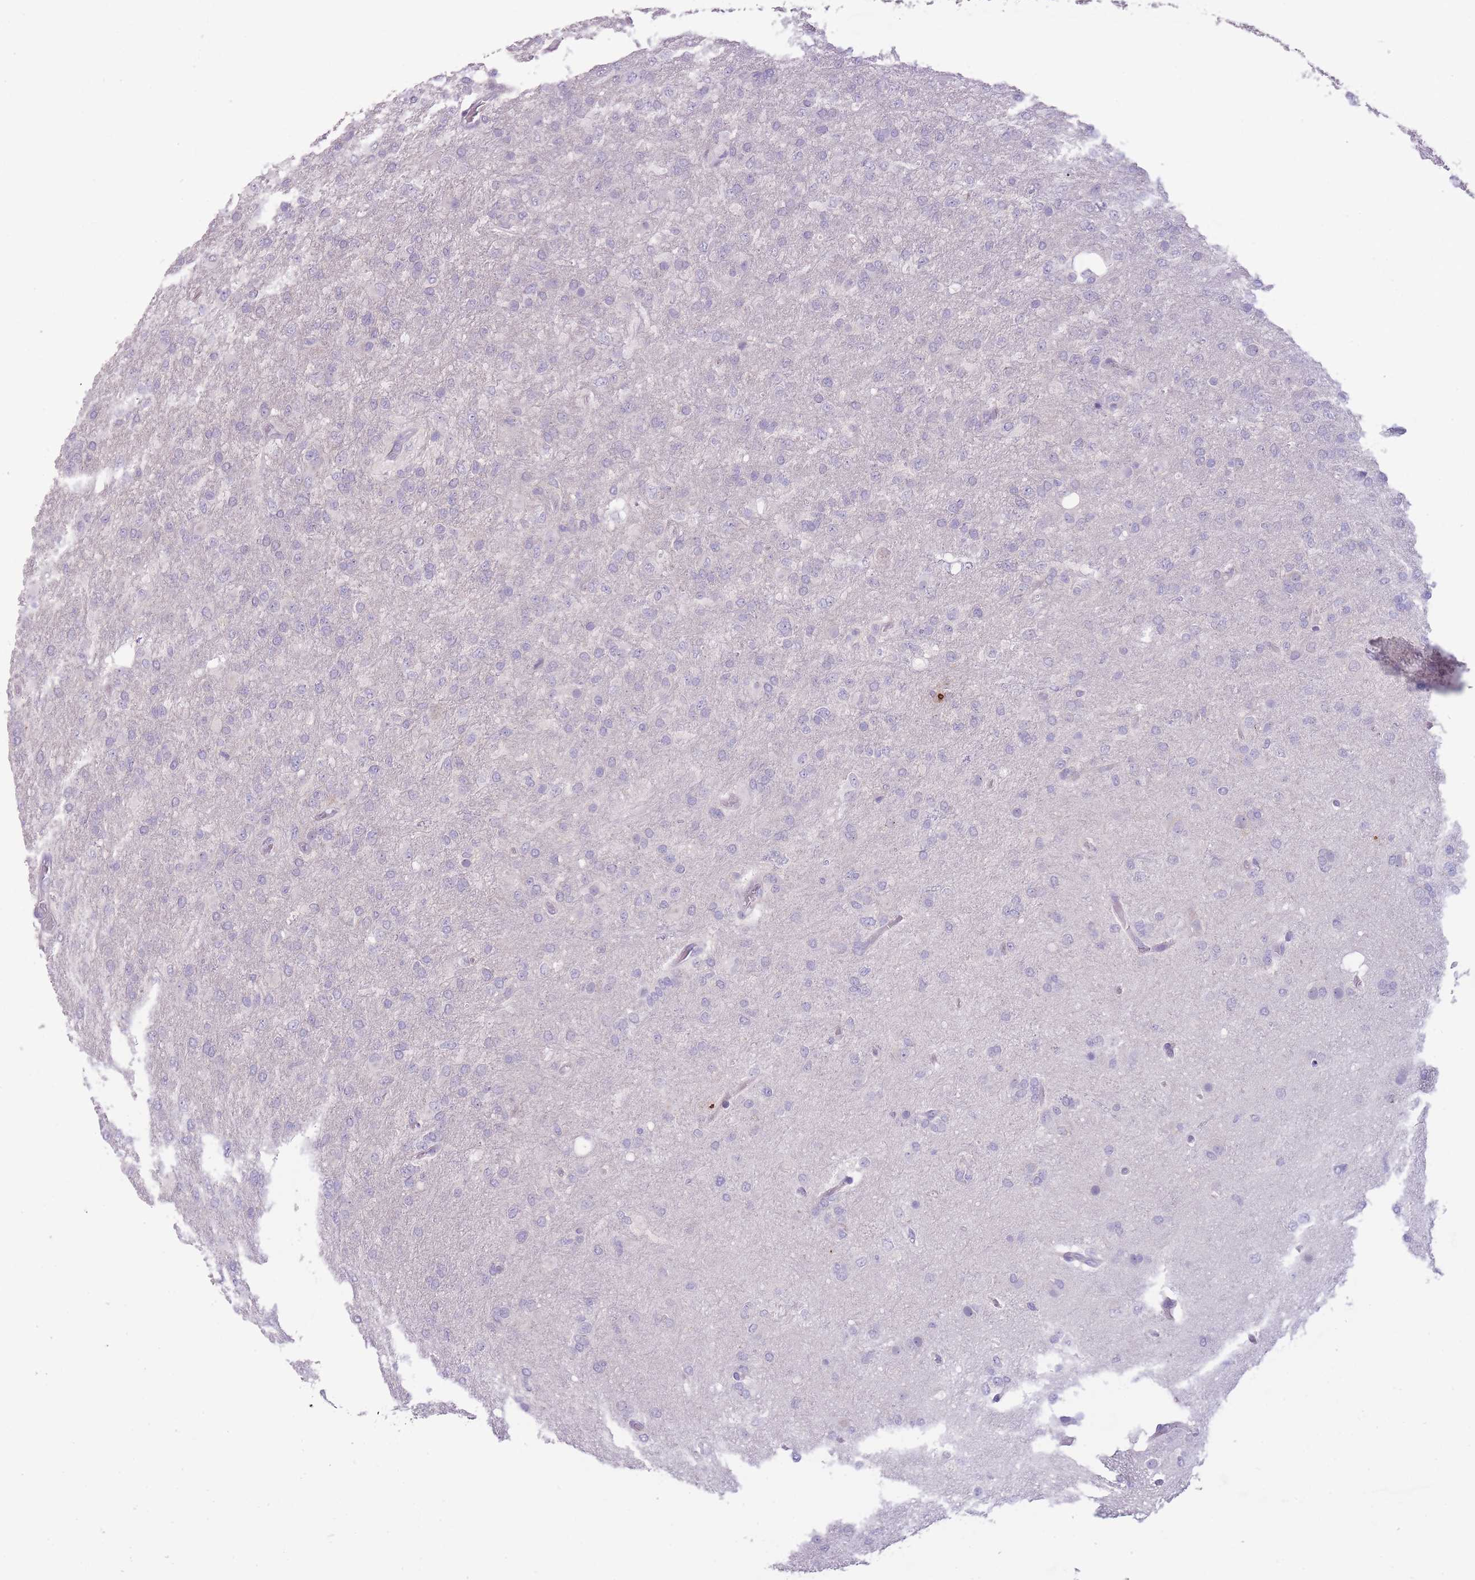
{"staining": {"intensity": "negative", "quantity": "none", "location": "none"}, "tissue": "glioma", "cell_type": "Tumor cells", "image_type": "cancer", "snomed": [{"axis": "morphology", "description": "Glioma, malignant, High grade"}, {"axis": "topography", "description": "Brain"}], "caption": "High magnification brightfield microscopy of glioma stained with DAB (brown) and counterstained with hematoxylin (blue): tumor cells show no significant staining.", "gene": "DCANP1", "patient": {"sex": "female", "age": 74}}